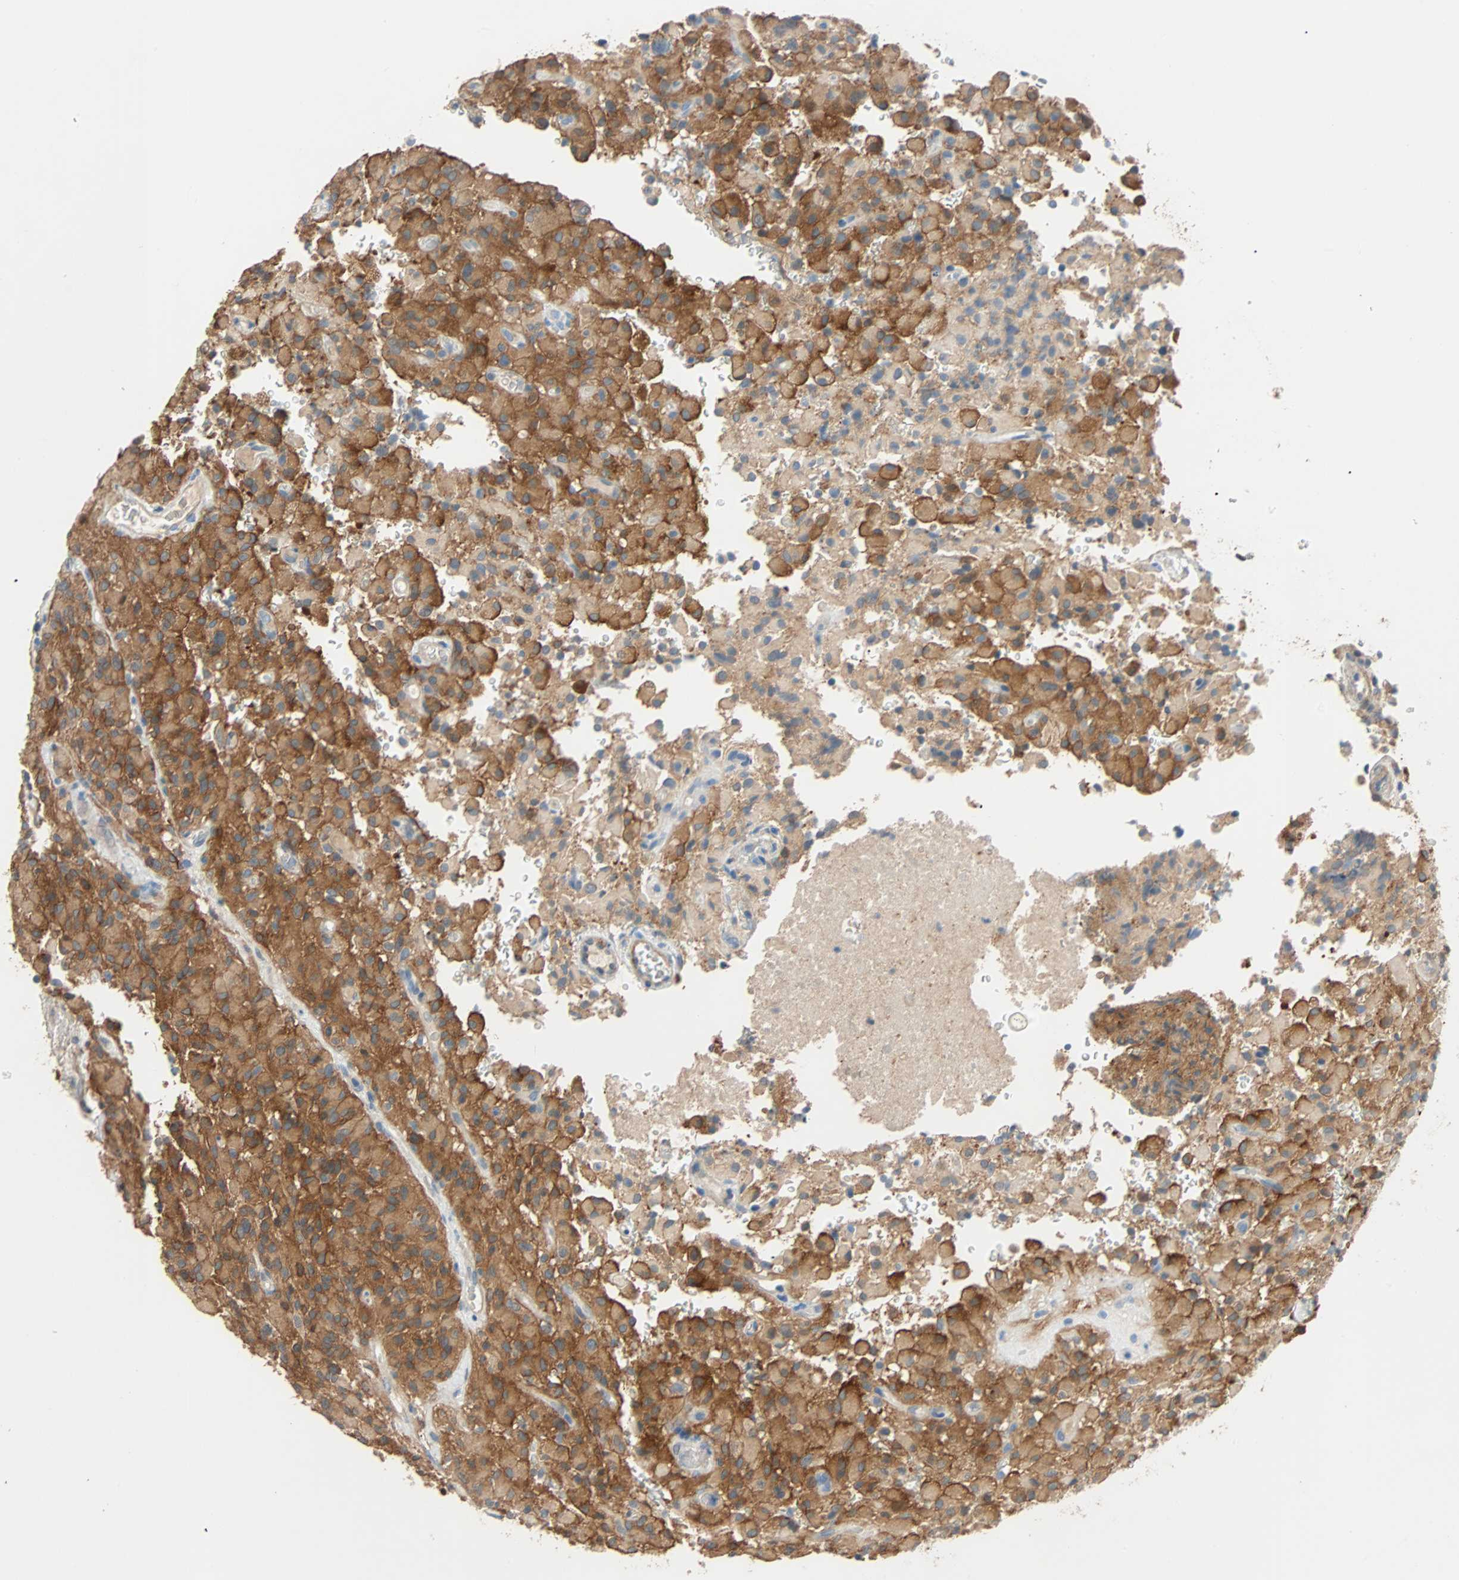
{"staining": {"intensity": "moderate", "quantity": ">75%", "location": "cytoplasmic/membranous"}, "tissue": "glioma", "cell_type": "Tumor cells", "image_type": "cancer", "snomed": [{"axis": "morphology", "description": "Glioma, malignant, High grade"}, {"axis": "topography", "description": "Brain"}], "caption": "A medium amount of moderate cytoplasmic/membranous staining is seen in about >75% of tumor cells in malignant glioma (high-grade) tissue.", "gene": "TNFRSF12A", "patient": {"sex": "male", "age": 71}}